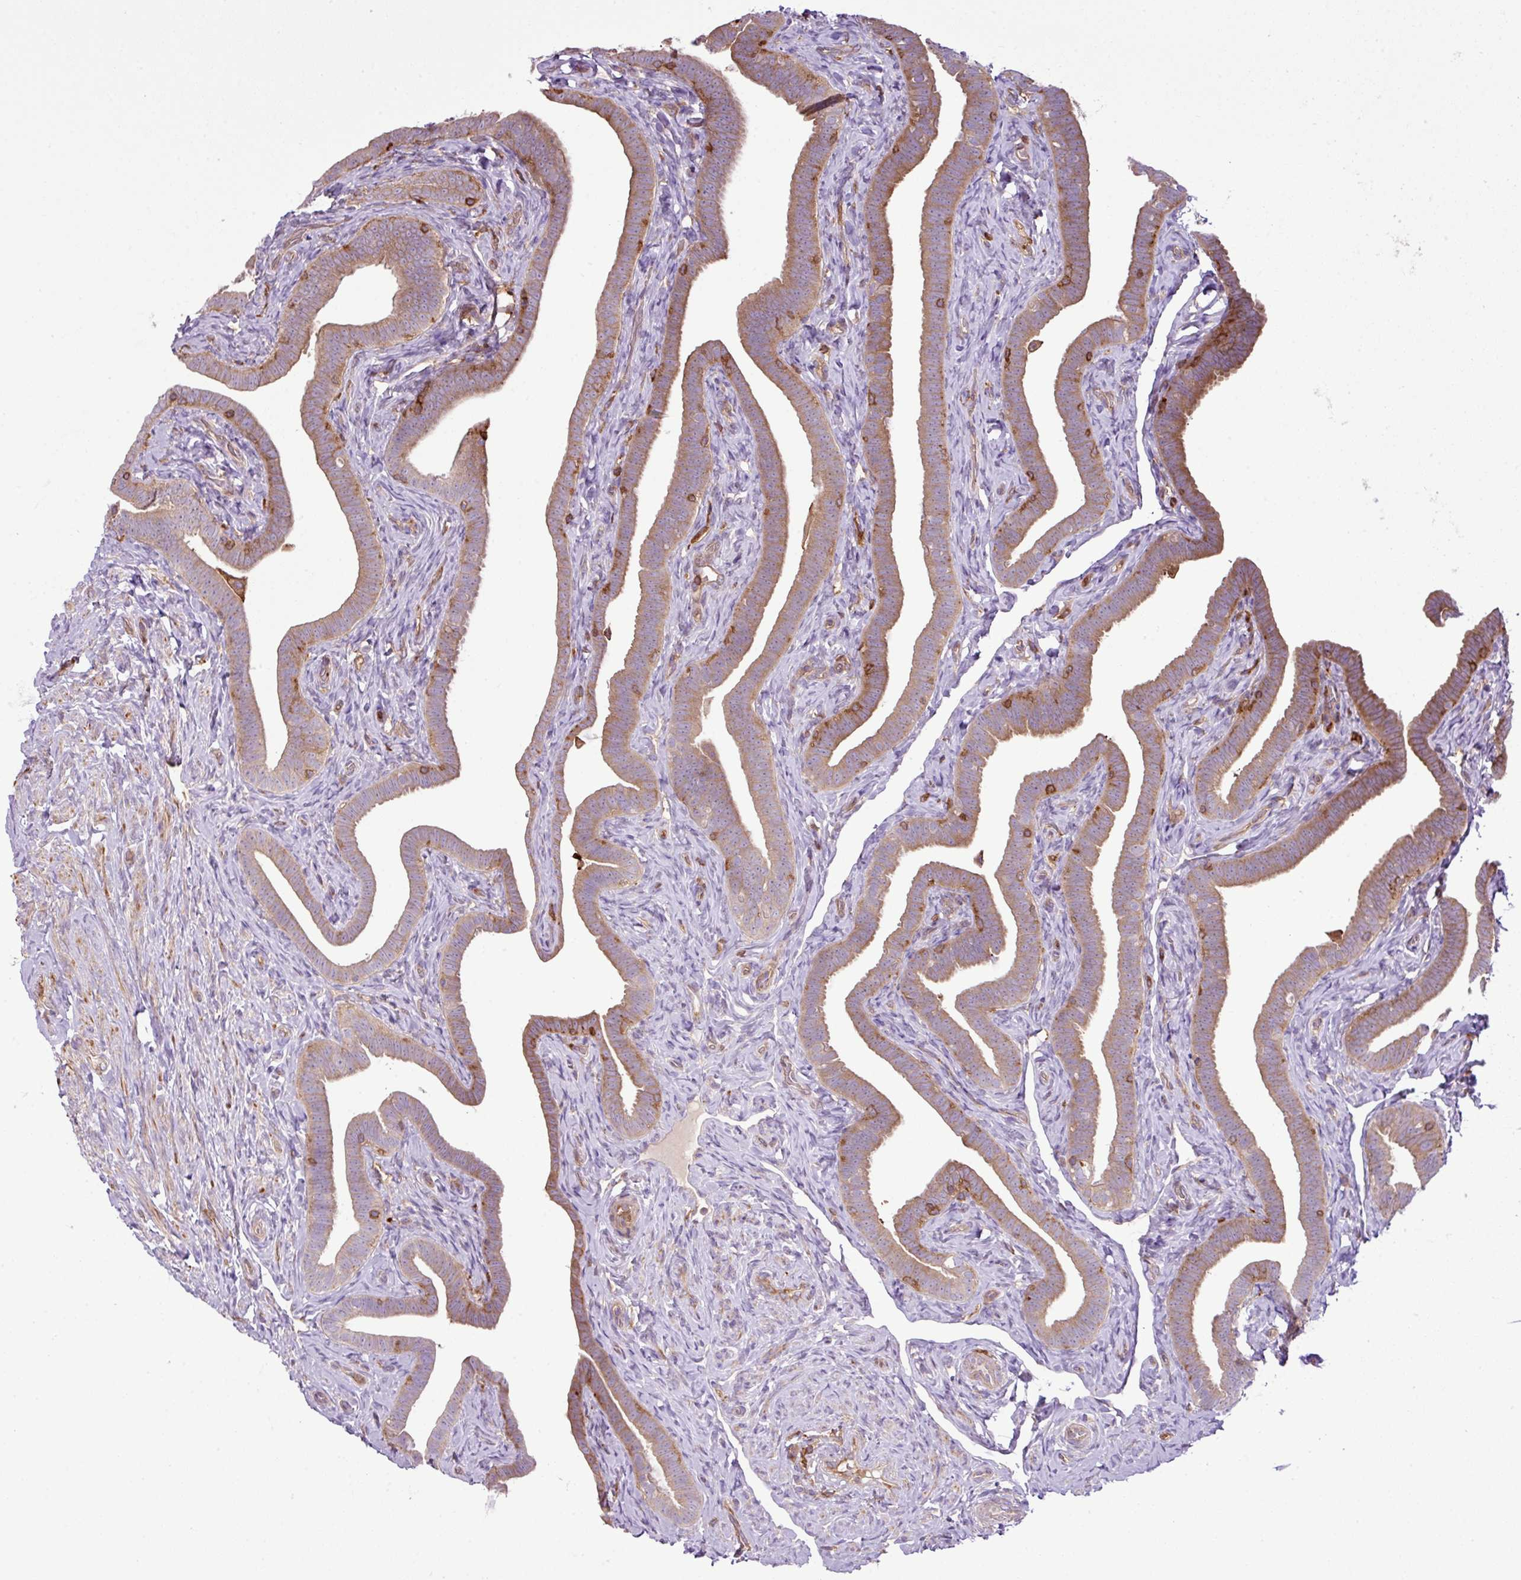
{"staining": {"intensity": "moderate", "quantity": "25%-75%", "location": "cytoplasmic/membranous"}, "tissue": "fallopian tube", "cell_type": "Glandular cells", "image_type": "normal", "snomed": [{"axis": "morphology", "description": "Normal tissue, NOS"}, {"axis": "topography", "description": "Fallopian tube"}], "caption": "IHC micrograph of normal human fallopian tube stained for a protein (brown), which shows medium levels of moderate cytoplasmic/membranous expression in about 25%-75% of glandular cells.", "gene": "PGAP6", "patient": {"sex": "female", "age": 69}}